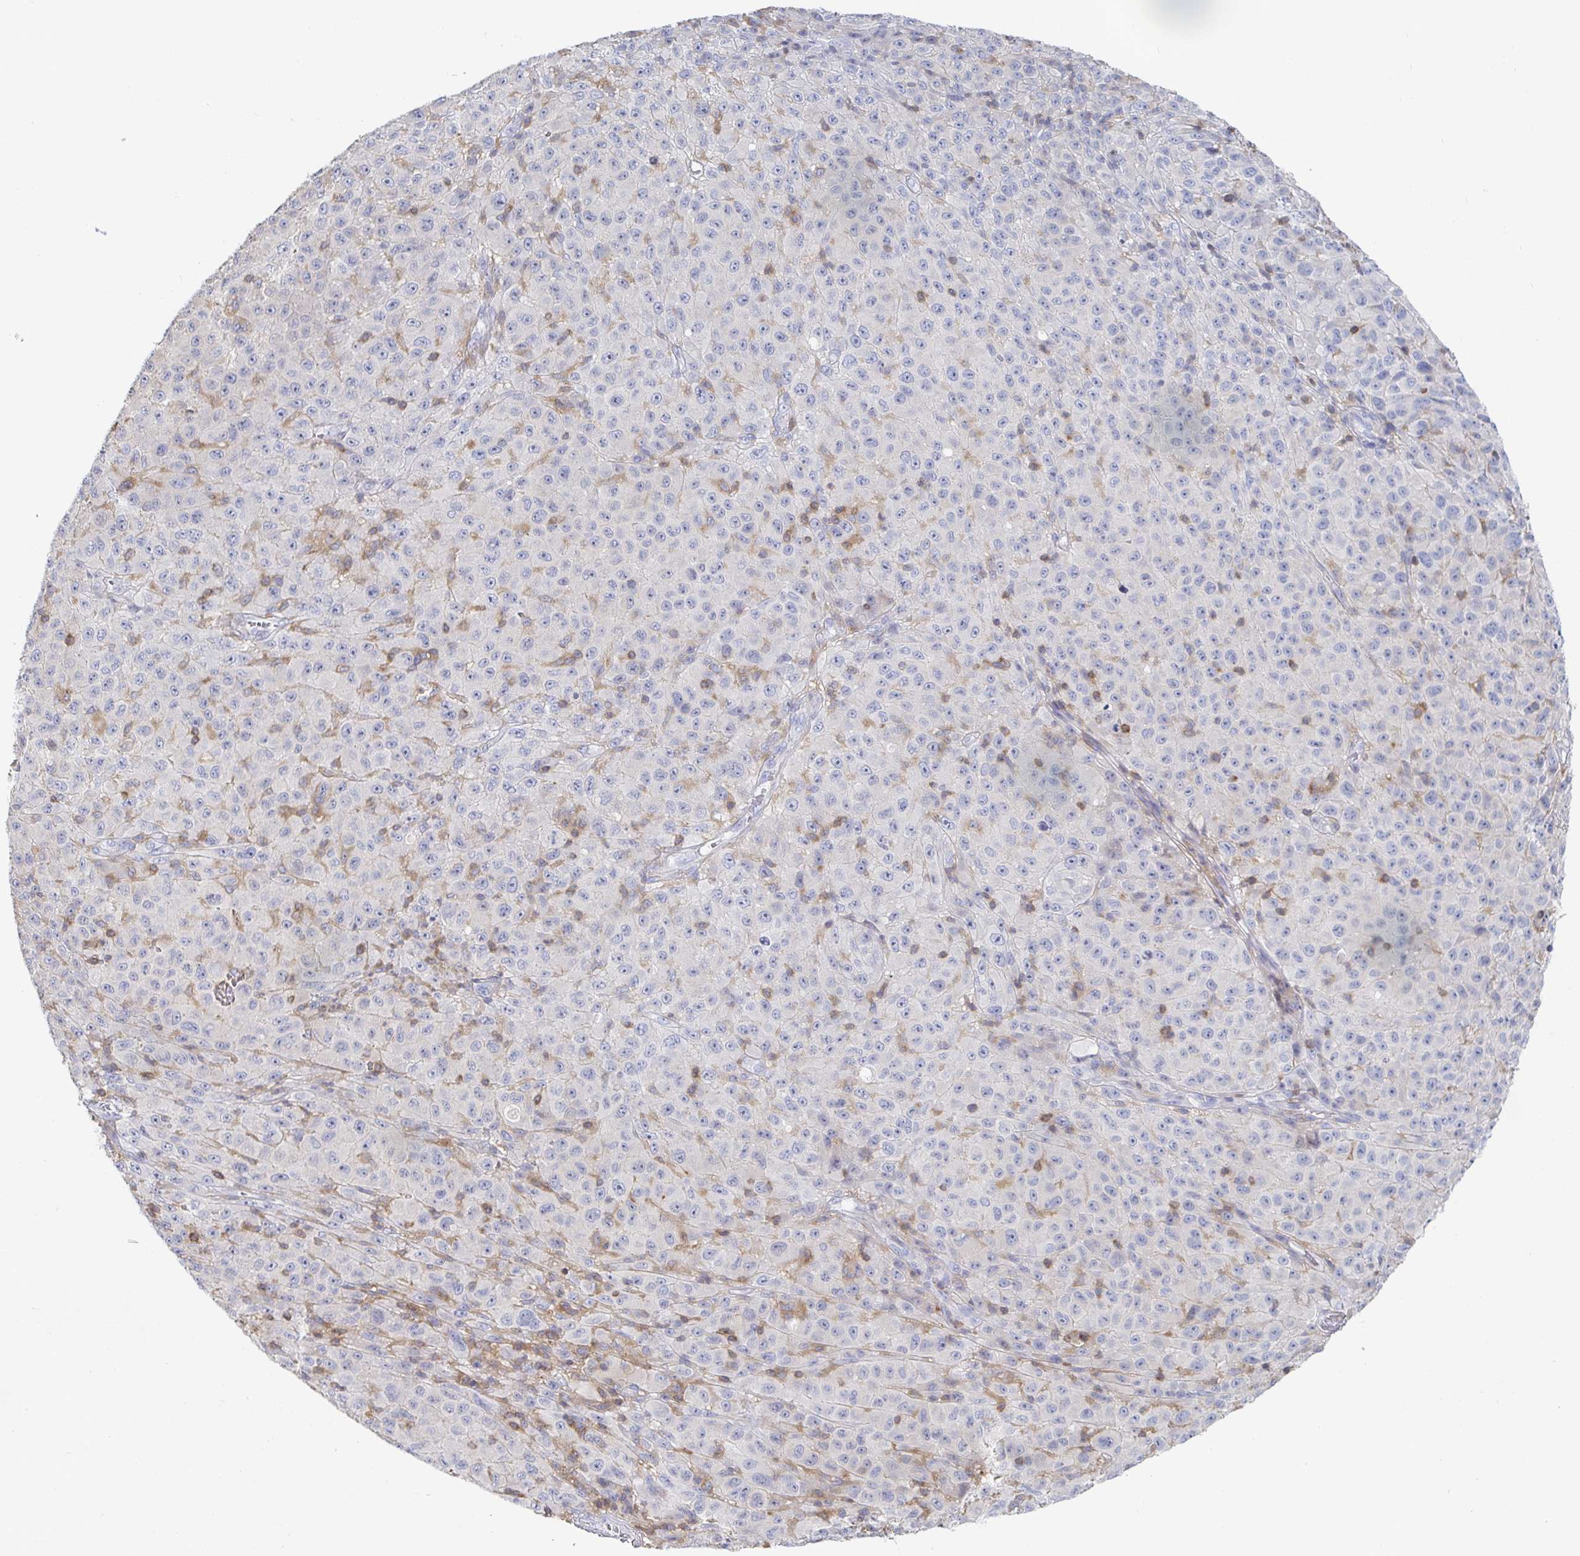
{"staining": {"intensity": "weak", "quantity": "<25%", "location": "cytoplasmic/membranous"}, "tissue": "melanoma", "cell_type": "Tumor cells", "image_type": "cancer", "snomed": [{"axis": "morphology", "description": "Malignant melanoma, NOS"}, {"axis": "topography", "description": "Skin"}], "caption": "Image shows no significant protein expression in tumor cells of melanoma.", "gene": "PIK3CD", "patient": {"sex": "male", "age": 73}}